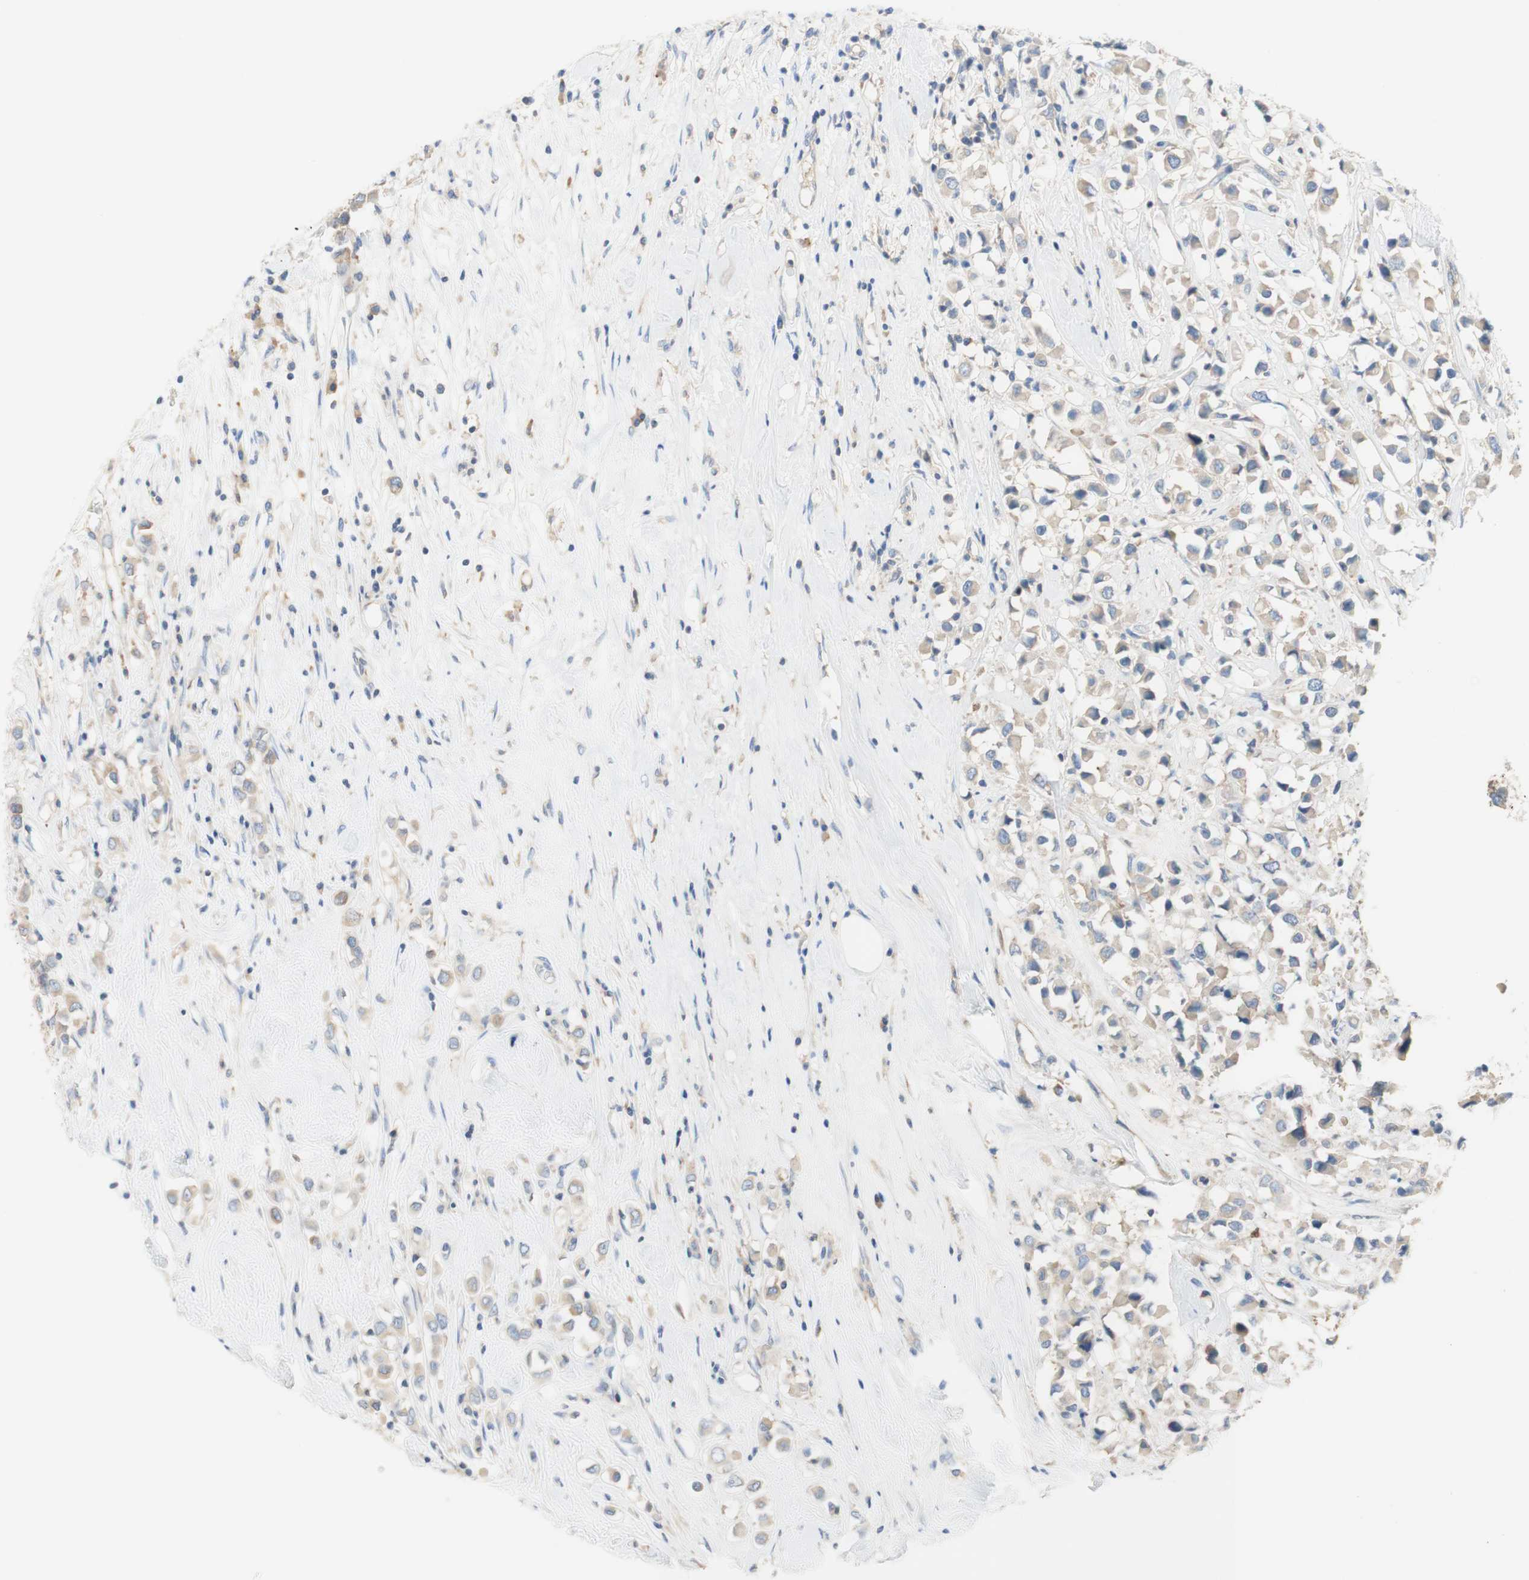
{"staining": {"intensity": "weak", "quantity": ">75%", "location": "cytoplasmic/membranous"}, "tissue": "breast cancer", "cell_type": "Tumor cells", "image_type": "cancer", "snomed": [{"axis": "morphology", "description": "Duct carcinoma"}, {"axis": "topography", "description": "Breast"}], "caption": "This histopathology image exhibits IHC staining of human infiltrating ductal carcinoma (breast), with low weak cytoplasmic/membranous positivity in approximately >75% of tumor cells.", "gene": "ATP2B1", "patient": {"sex": "female", "age": 61}}